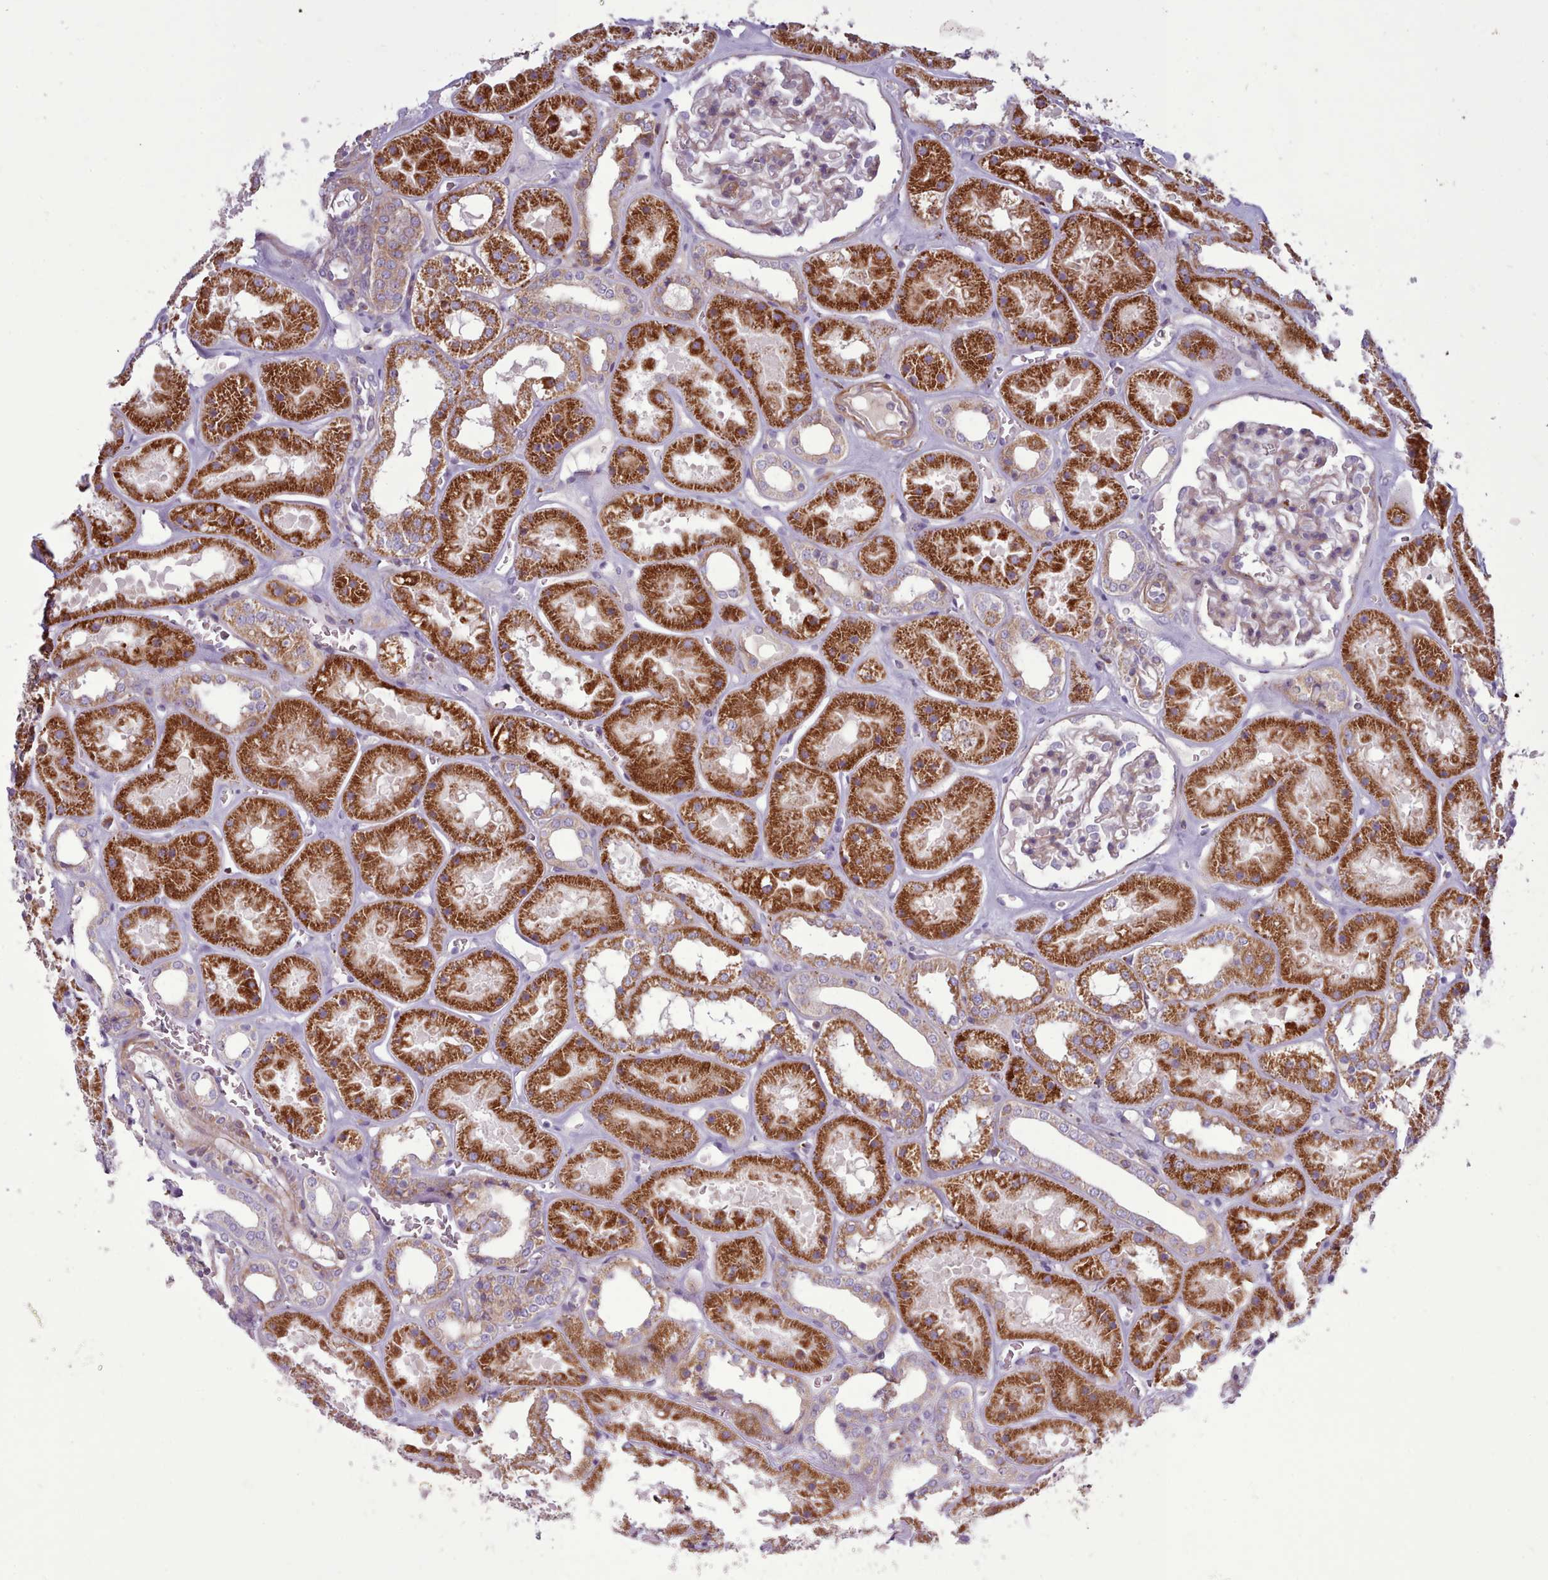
{"staining": {"intensity": "weak", "quantity": "25%-75%", "location": "cytoplasmic/membranous"}, "tissue": "kidney", "cell_type": "Cells in glomeruli", "image_type": "normal", "snomed": [{"axis": "morphology", "description": "Normal tissue, NOS"}, {"axis": "topography", "description": "Kidney"}], "caption": "Immunohistochemistry photomicrograph of unremarkable kidney: human kidney stained using immunohistochemistry displays low levels of weak protein expression localized specifically in the cytoplasmic/membranous of cells in glomeruli, appearing as a cytoplasmic/membranous brown color.", "gene": "TENT4B", "patient": {"sex": "female", "age": 41}}